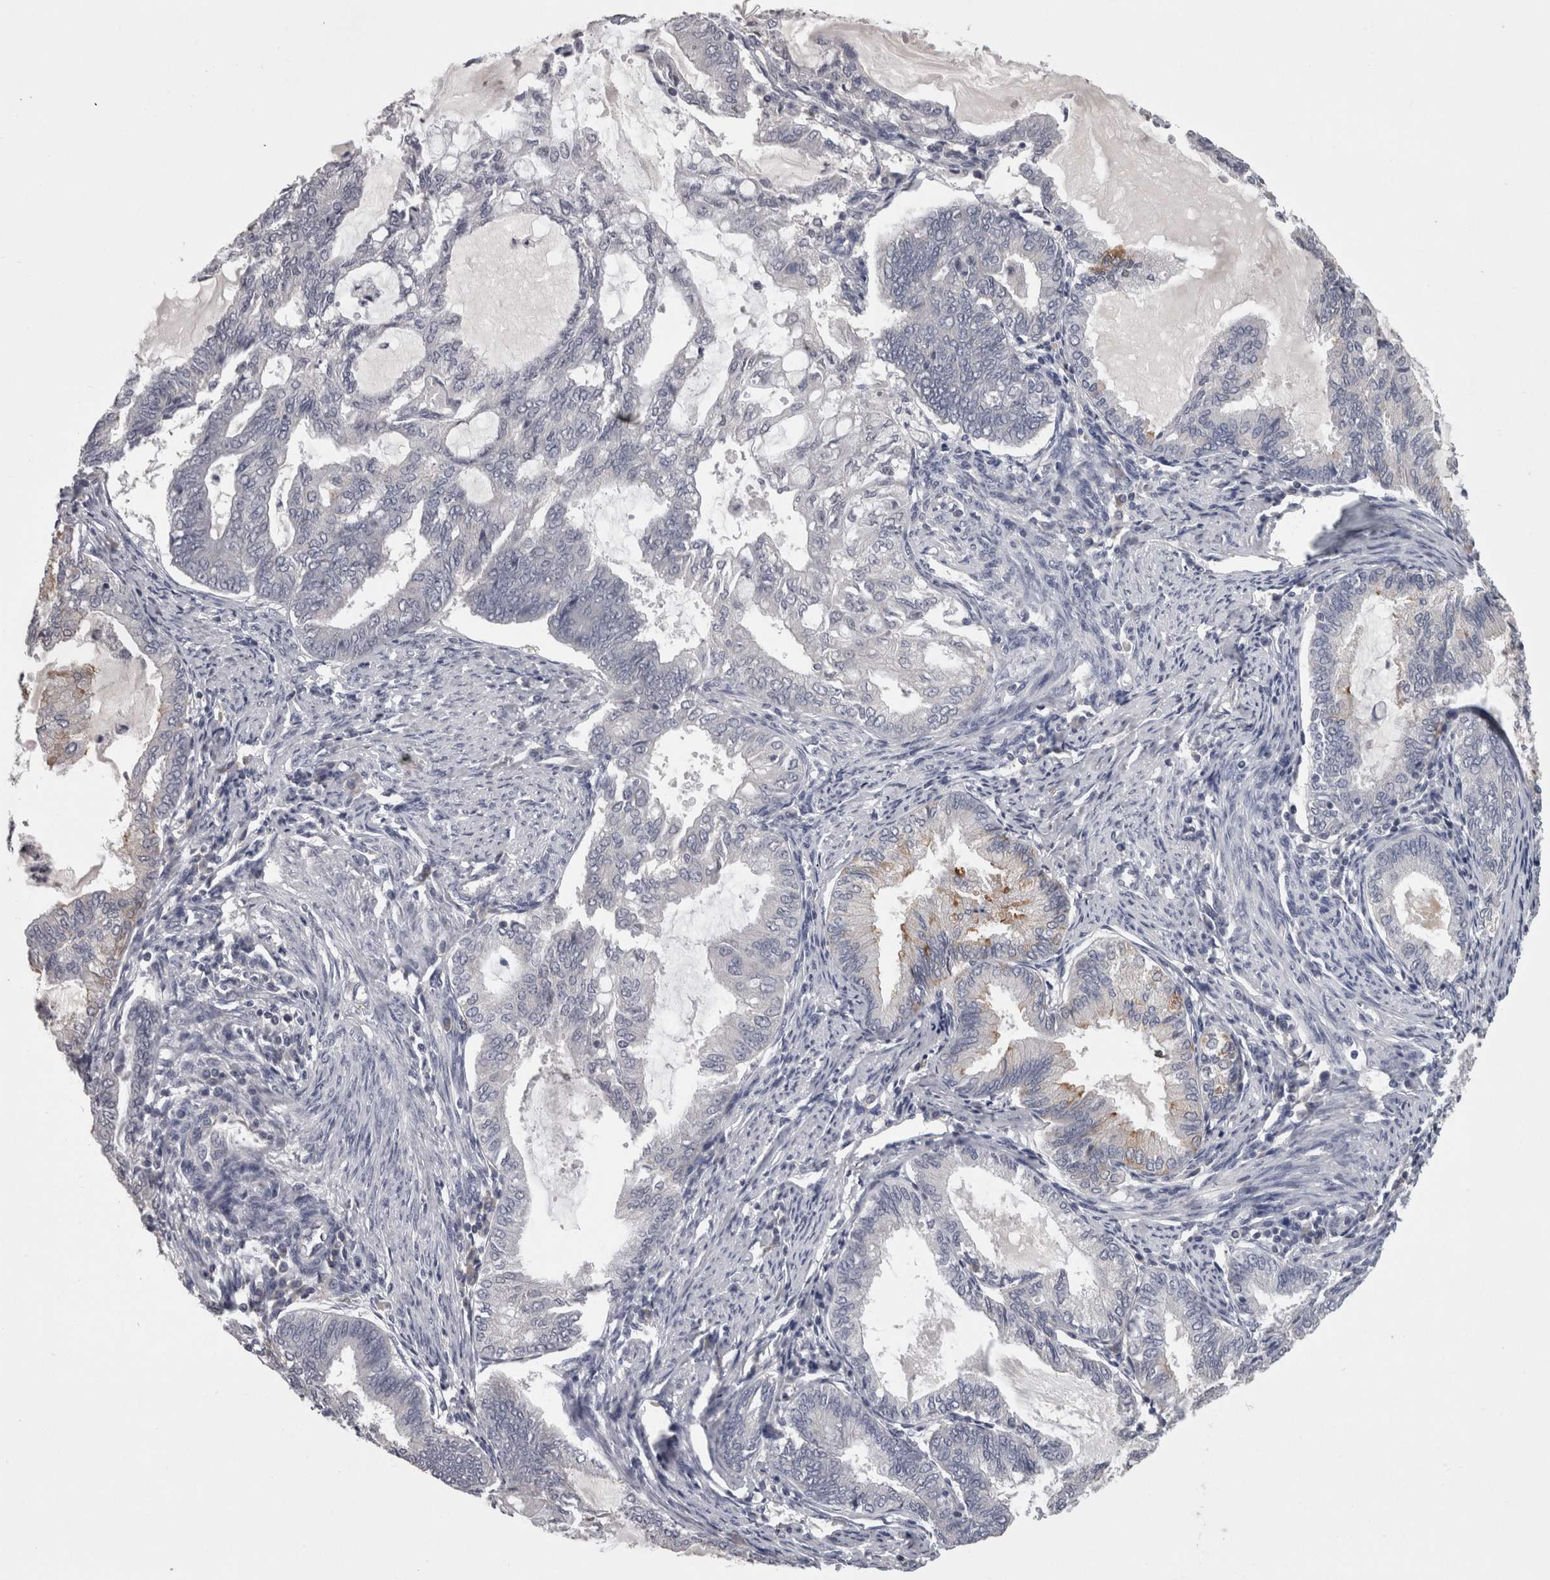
{"staining": {"intensity": "negative", "quantity": "none", "location": "none"}, "tissue": "endometrial cancer", "cell_type": "Tumor cells", "image_type": "cancer", "snomed": [{"axis": "morphology", "description": "Adenocarcinoma, NOS"}, {"axis": "topography", "description": "Endometrium"}], "caption": "Micrograph shows no significant protein expression in tumor cells of endometrial adenocarcinoma.", "gene": "PON3", "patient": {"sex": "female", "age": 86}}